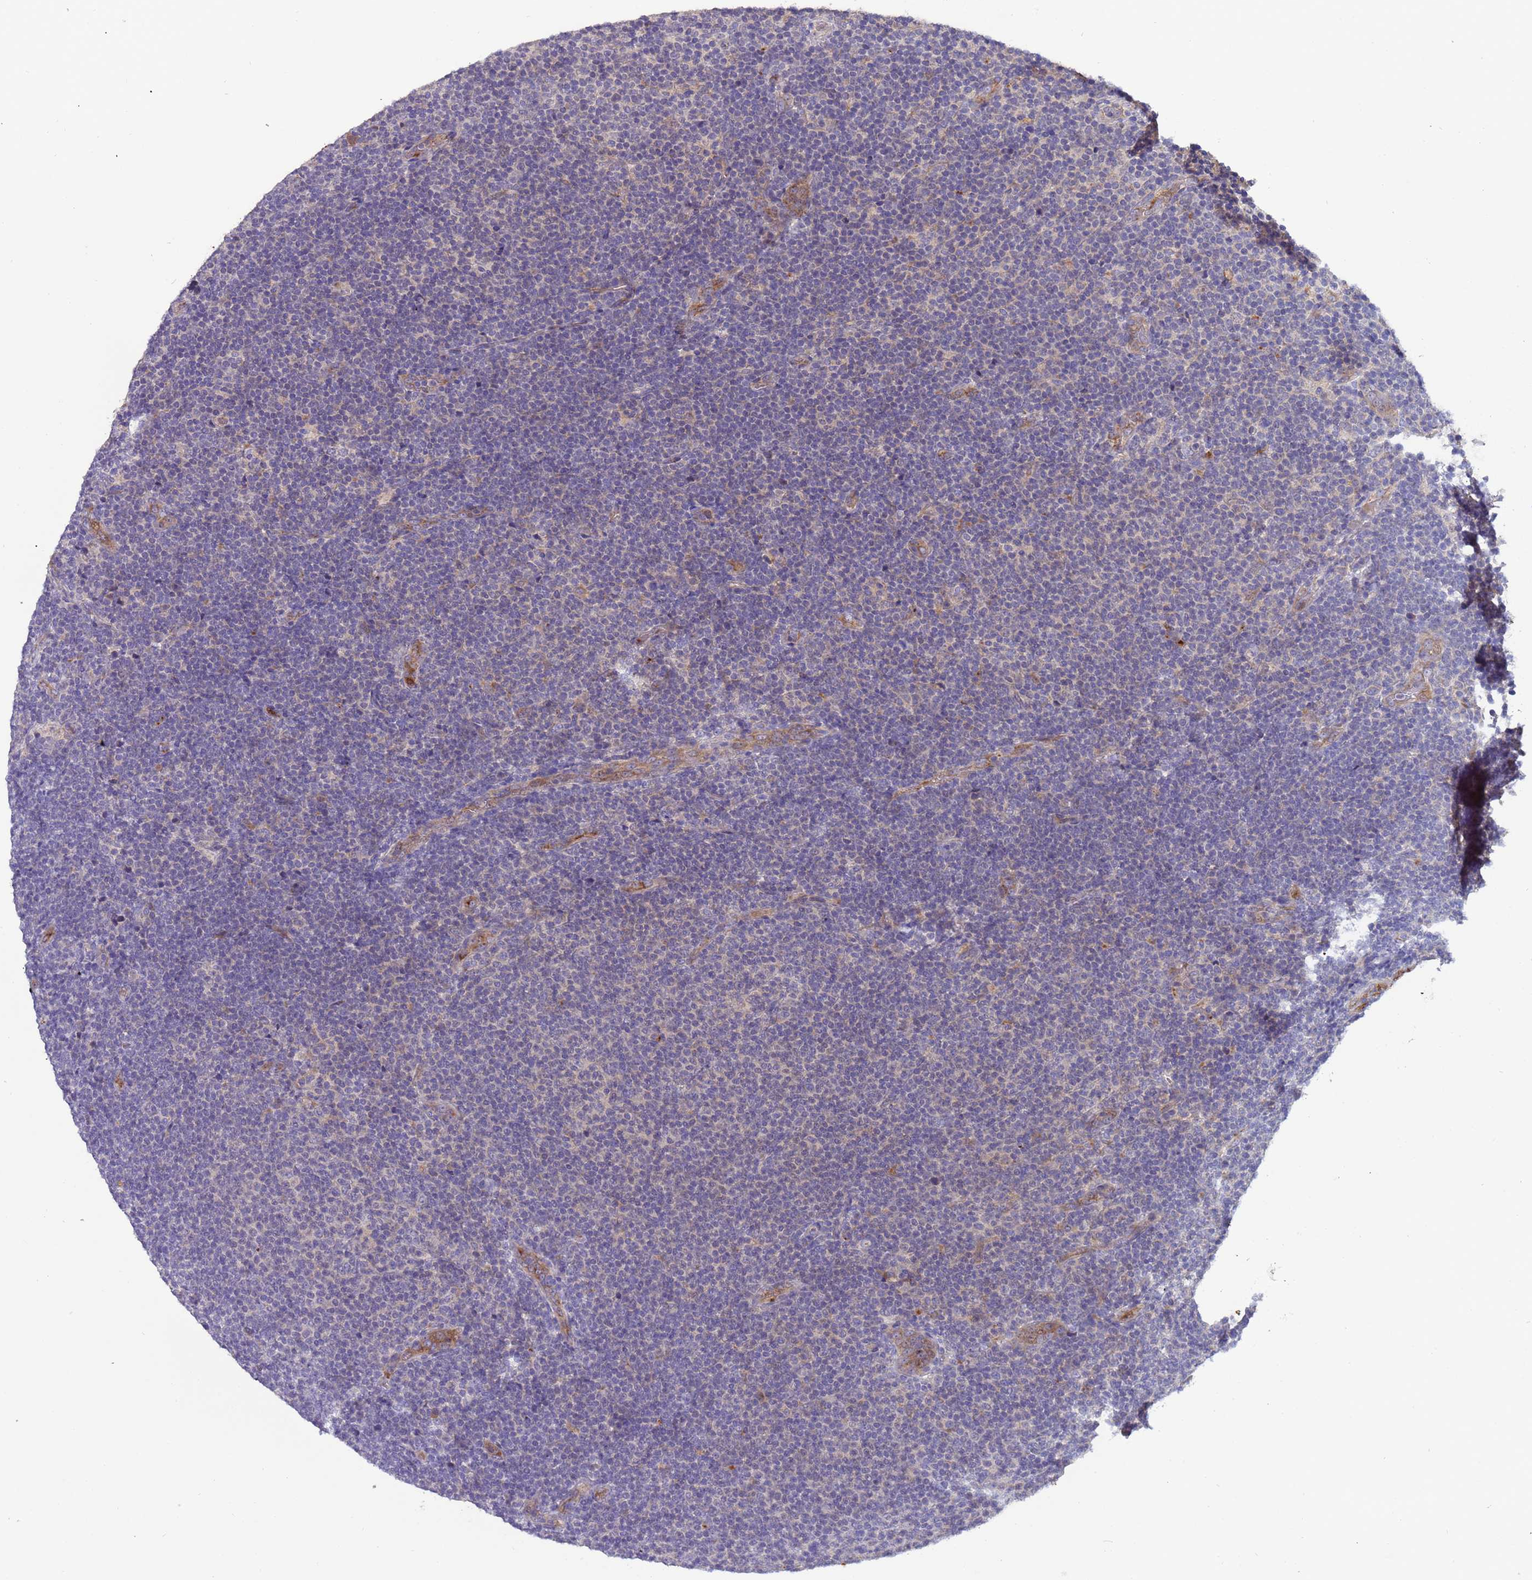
{"staining": {"intensity": "negative", "quantity": "none", "location": "none"}, "tissue": "lymphoma", "cell_type": "Tumor cells", "image_type": "cancer", "snomed": [{"axis": "morphology", "description": "Malignant lymphoma, non-Hodgkin's type, Low grade"}, {"axis": "topography", "description": "Lymph node"}], "caption": "There is no significant positivity in tumor cells of malignant lymphoma, non-Hodgkin's type (low-grade).", "gene": "ZNF248", "patient": {"sex": "male", "age": 66}}